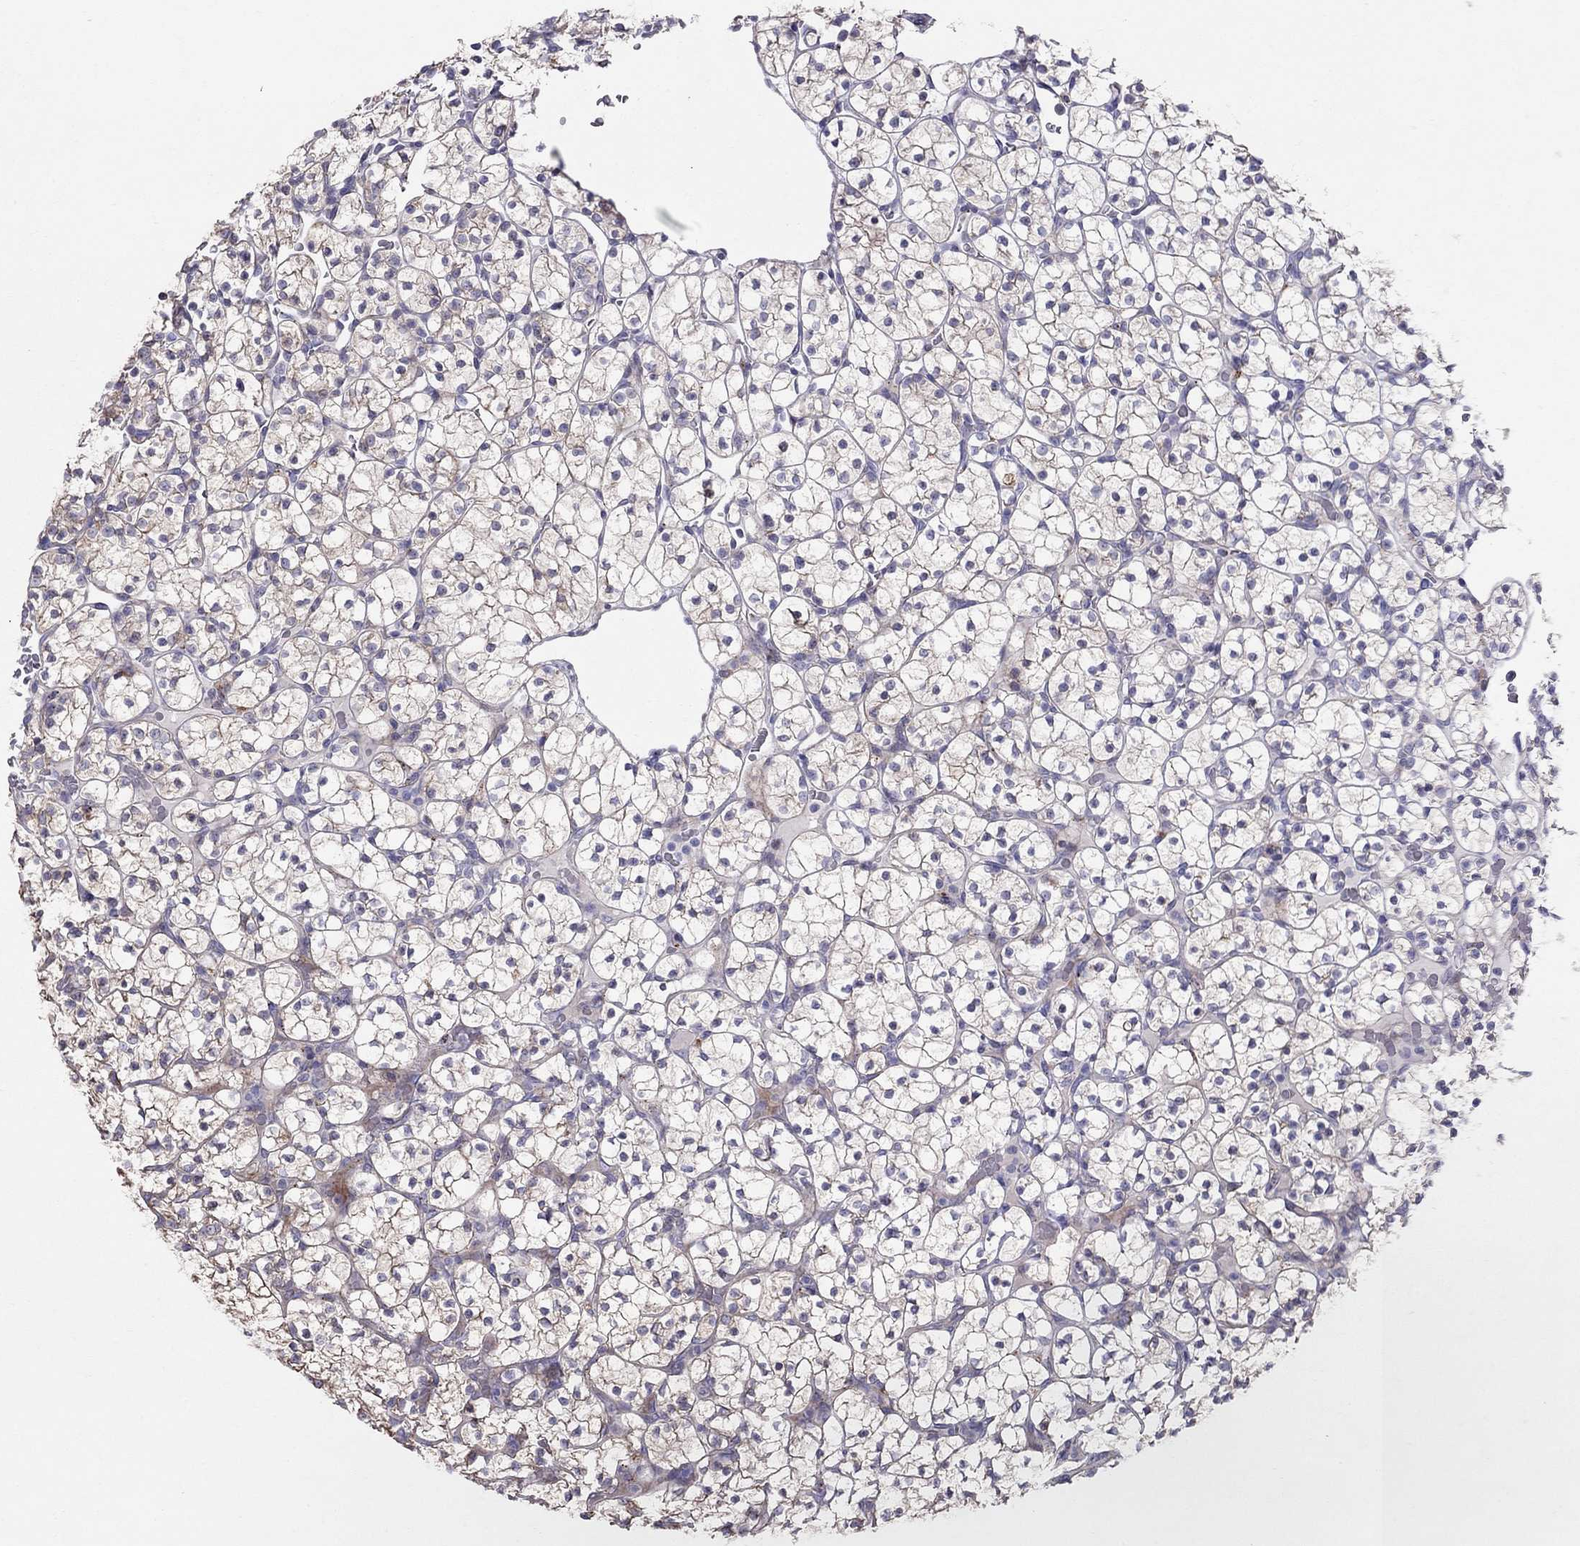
{"staining": {"intensity": "weak", "quantity": "25%-75%", "location": "cytoplasmic/membranous"}, "tissue": "renal cancer", "cell_type": "Tumor cells", "image_type": "cancer", "snomed": [{"axis": "morphology", "description": "Adenocarcinoma, NOS"}, {"axis": "topography", "description": "Kidney"}], "caption": "Immunohistochemistry (IHC) of human renal adenocarcinoma exhibits low levels of weak cytoplasmic/membranous expression in about 25%-75% of tumor cells. The staining is performed using DAB brown chromogen to label protein expression. The nuclei are counter-stained blue using hematoxylin.", "gene": "MAGEB4", "patient": {"sex": "female", "age": 89}}